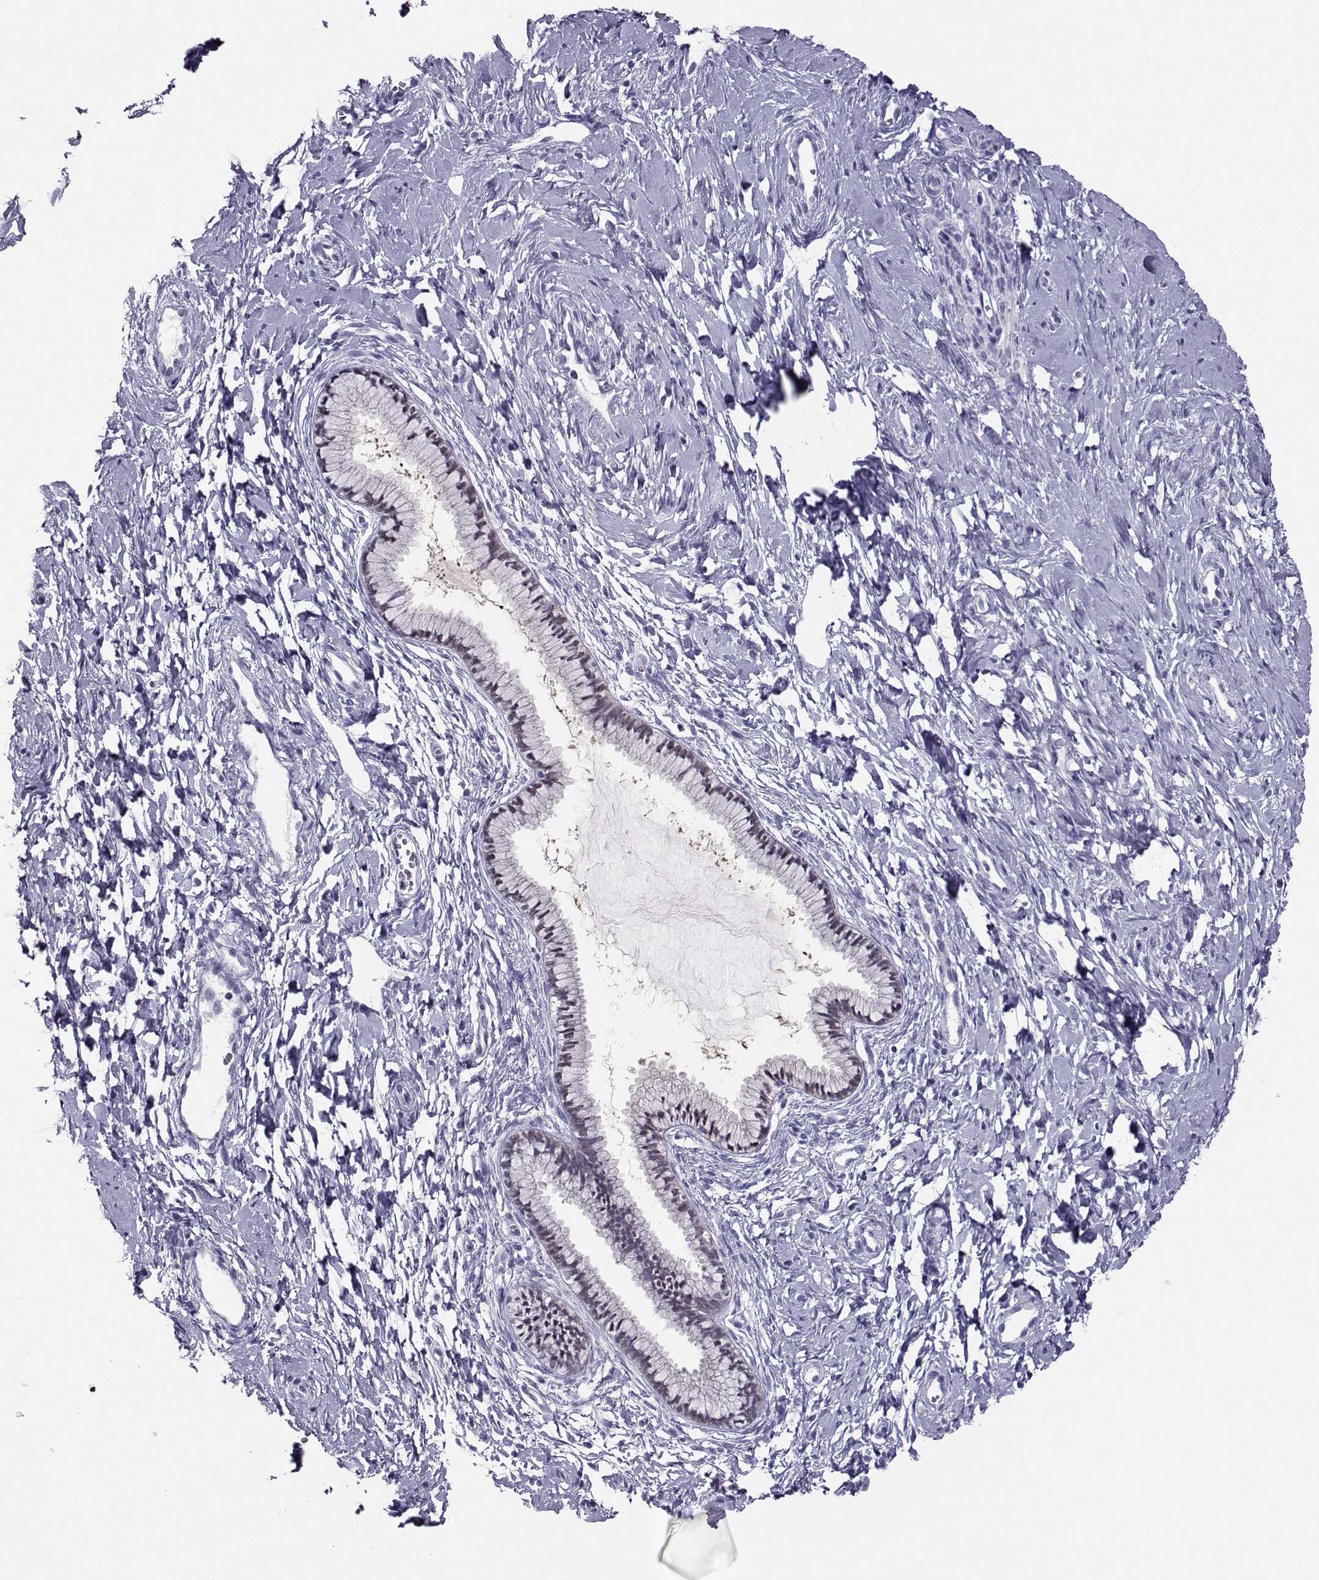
{"staining": {"intensity": "negative", "quantity": "none", "location": "none"}, "tissue": "cervix", "cell_type": "Glandular cells", "image_type": "normal", "snomed": [{"axis": "morphology", "description": "Normal tissue, NOS"}, {"axis": "topography", "description": "Cervix"}], "caption": "The immunohistochemistry (IHC) micrograph has no significant positivity in glandular cells of cervix.", "gene": "PGK1", "patient": {"sex": "female", "age": 40}}